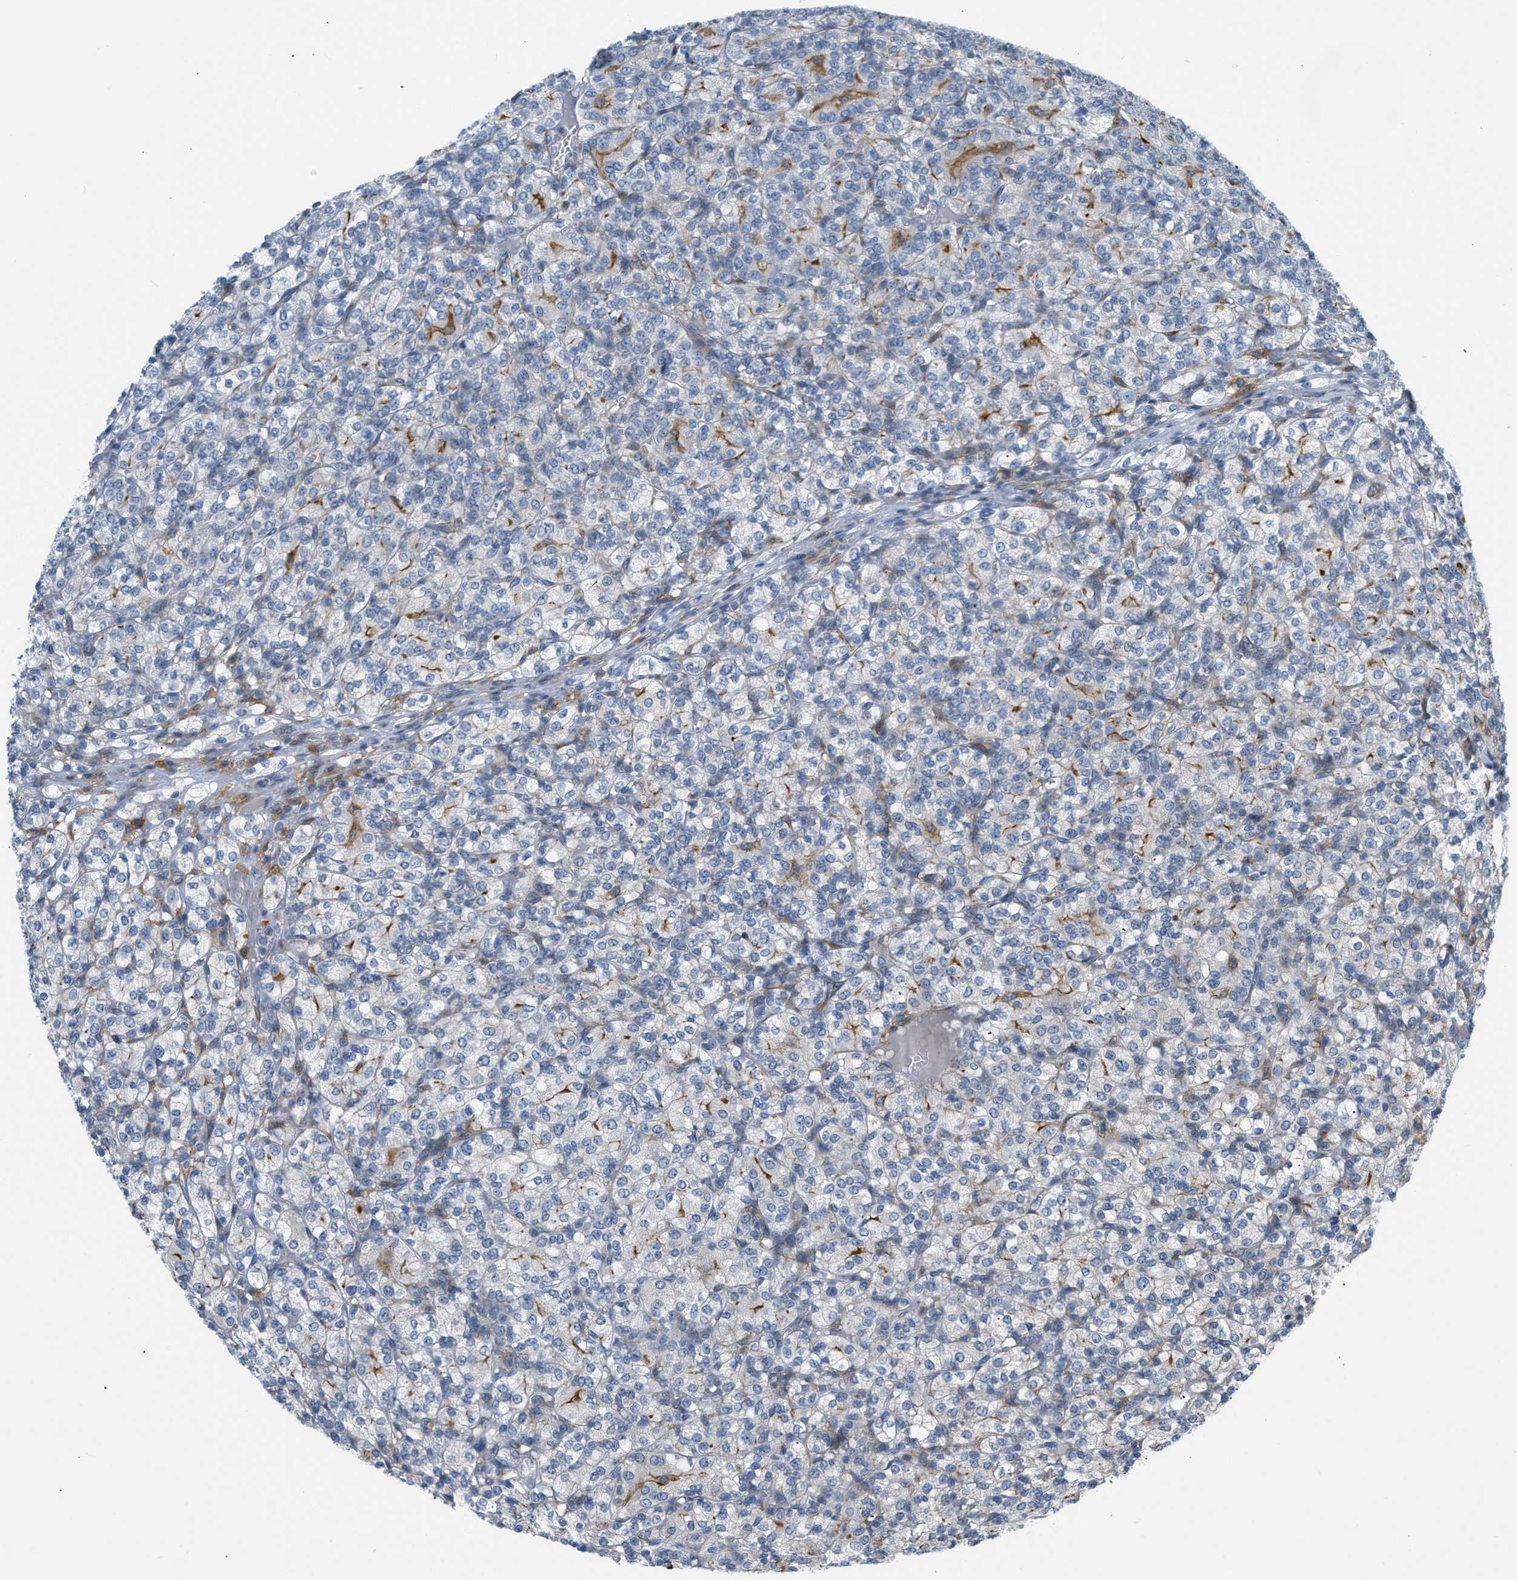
{"staining": {"intensity": "negative", "quantity": "none", "location": "none"}, "tissue": "renal cancer", "cell_type": "Tumor cells", "image_type": "cancer", "snomed": [{"axis": "morphology", "description": "Adenocarcinoma, NOS"}, {"axis": "topography", "description": "Kidney"}], "caption": "Immunohistochemistry of human renal cancer displays no positivity in tumor cells. The staining is performed using DAB brown chromogen with nuclei counter-stained in using hematoxylin.", "gene": "ZNF408", "patient": {"sex": "male", "age": 77}}